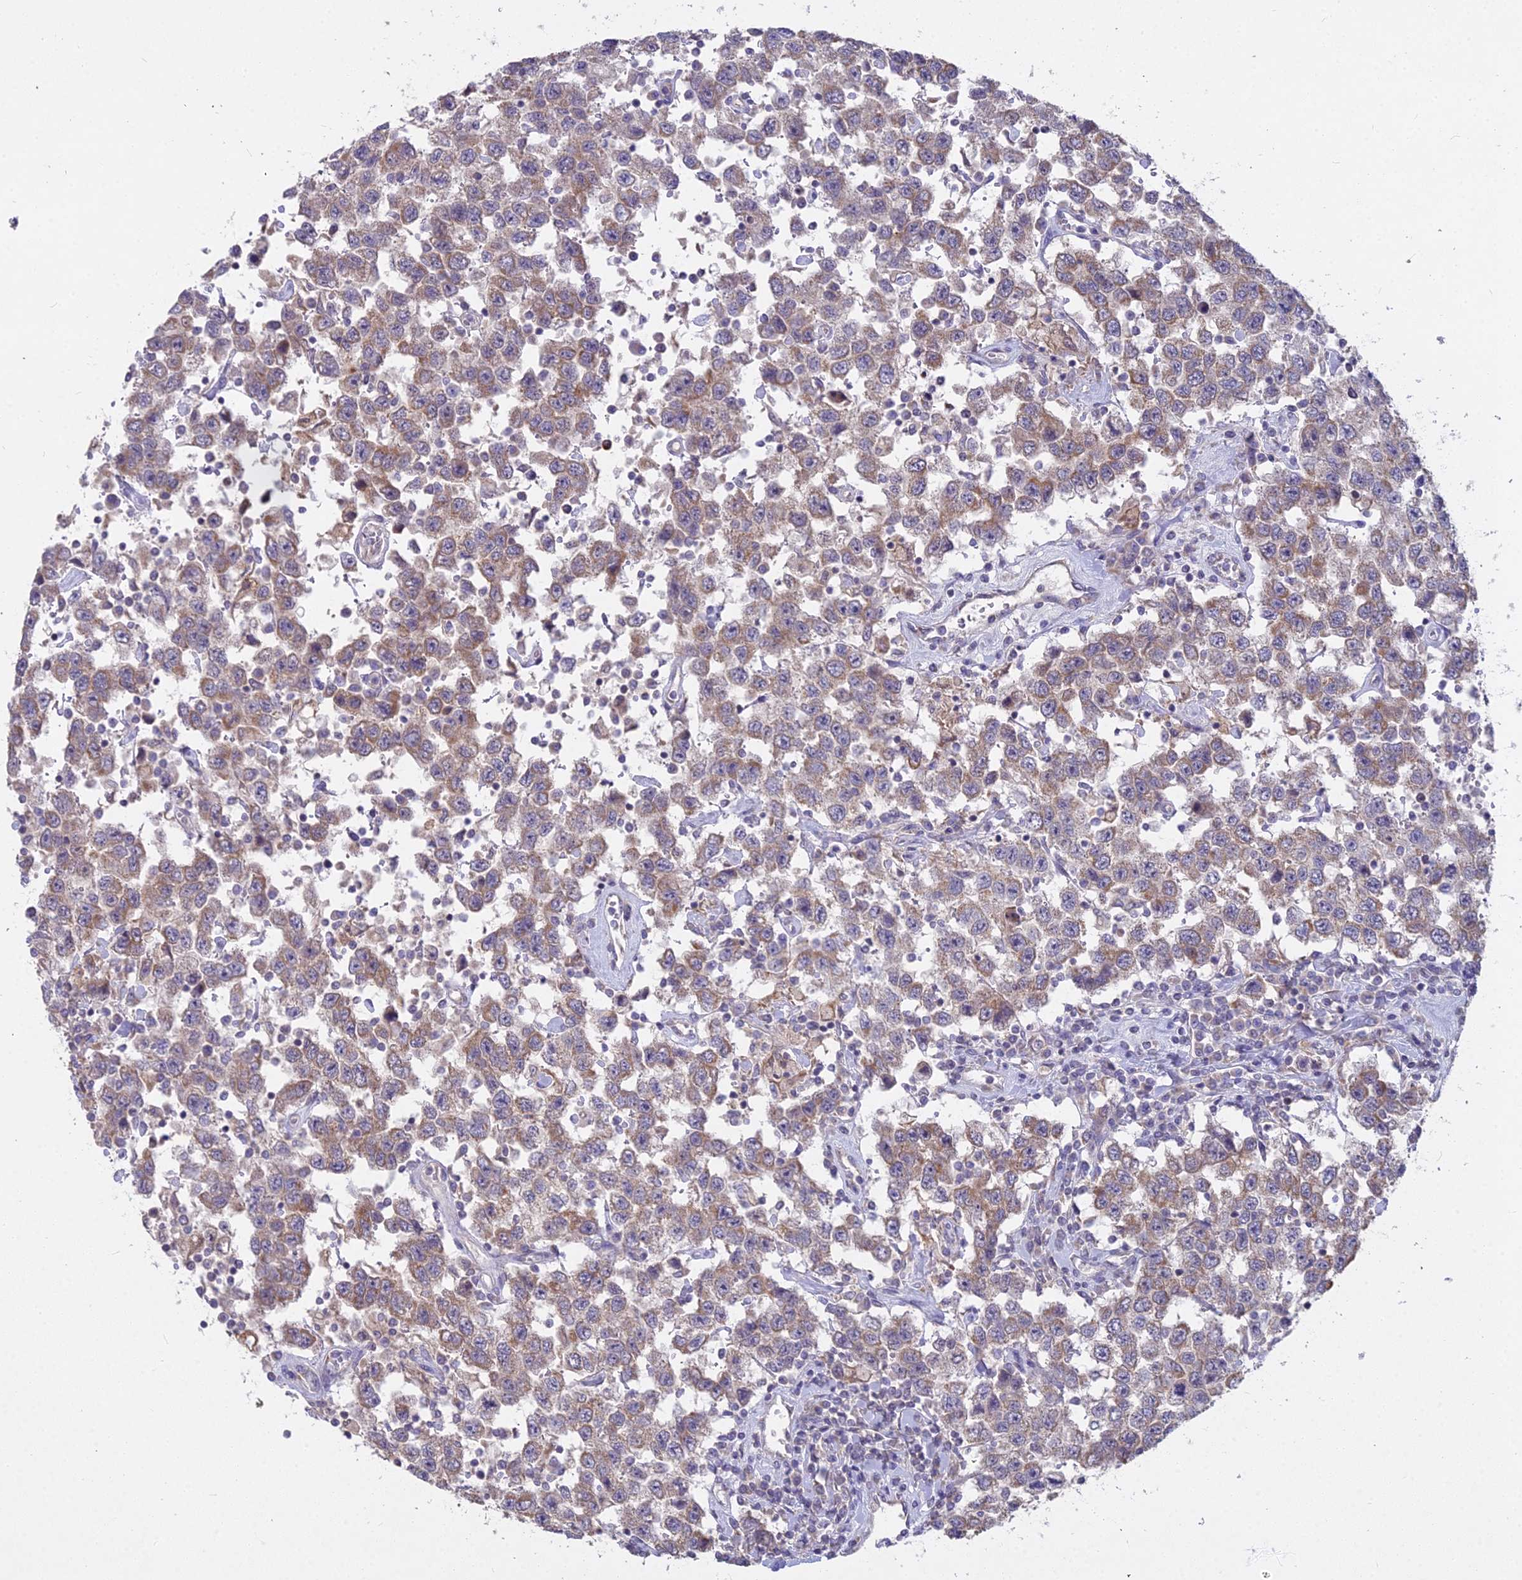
{"staining": {"intensity": "moderate", "quantity": ">75%", "location": "cytoplasmic/membranous"}, "tissue": "testis cancer", "cell_type": "Tumor cells", "image_type": "cancer", "snomed": [{"axis": "morphology", "description": "Seminoma, NOS"}, {"axis": "topography", "description": "Testis"}], "caption": "Protein staining shows moderate cytoplasmic/membranous positivity in approximately >75% of tumor cells in testis seminoma. (DAB (3,3'-diaminobenzidine) IHC, brown staining for protein, blue staining for nuclei).", "gene": "MICU2", "patient": {"sex": "male", "age": 41}}